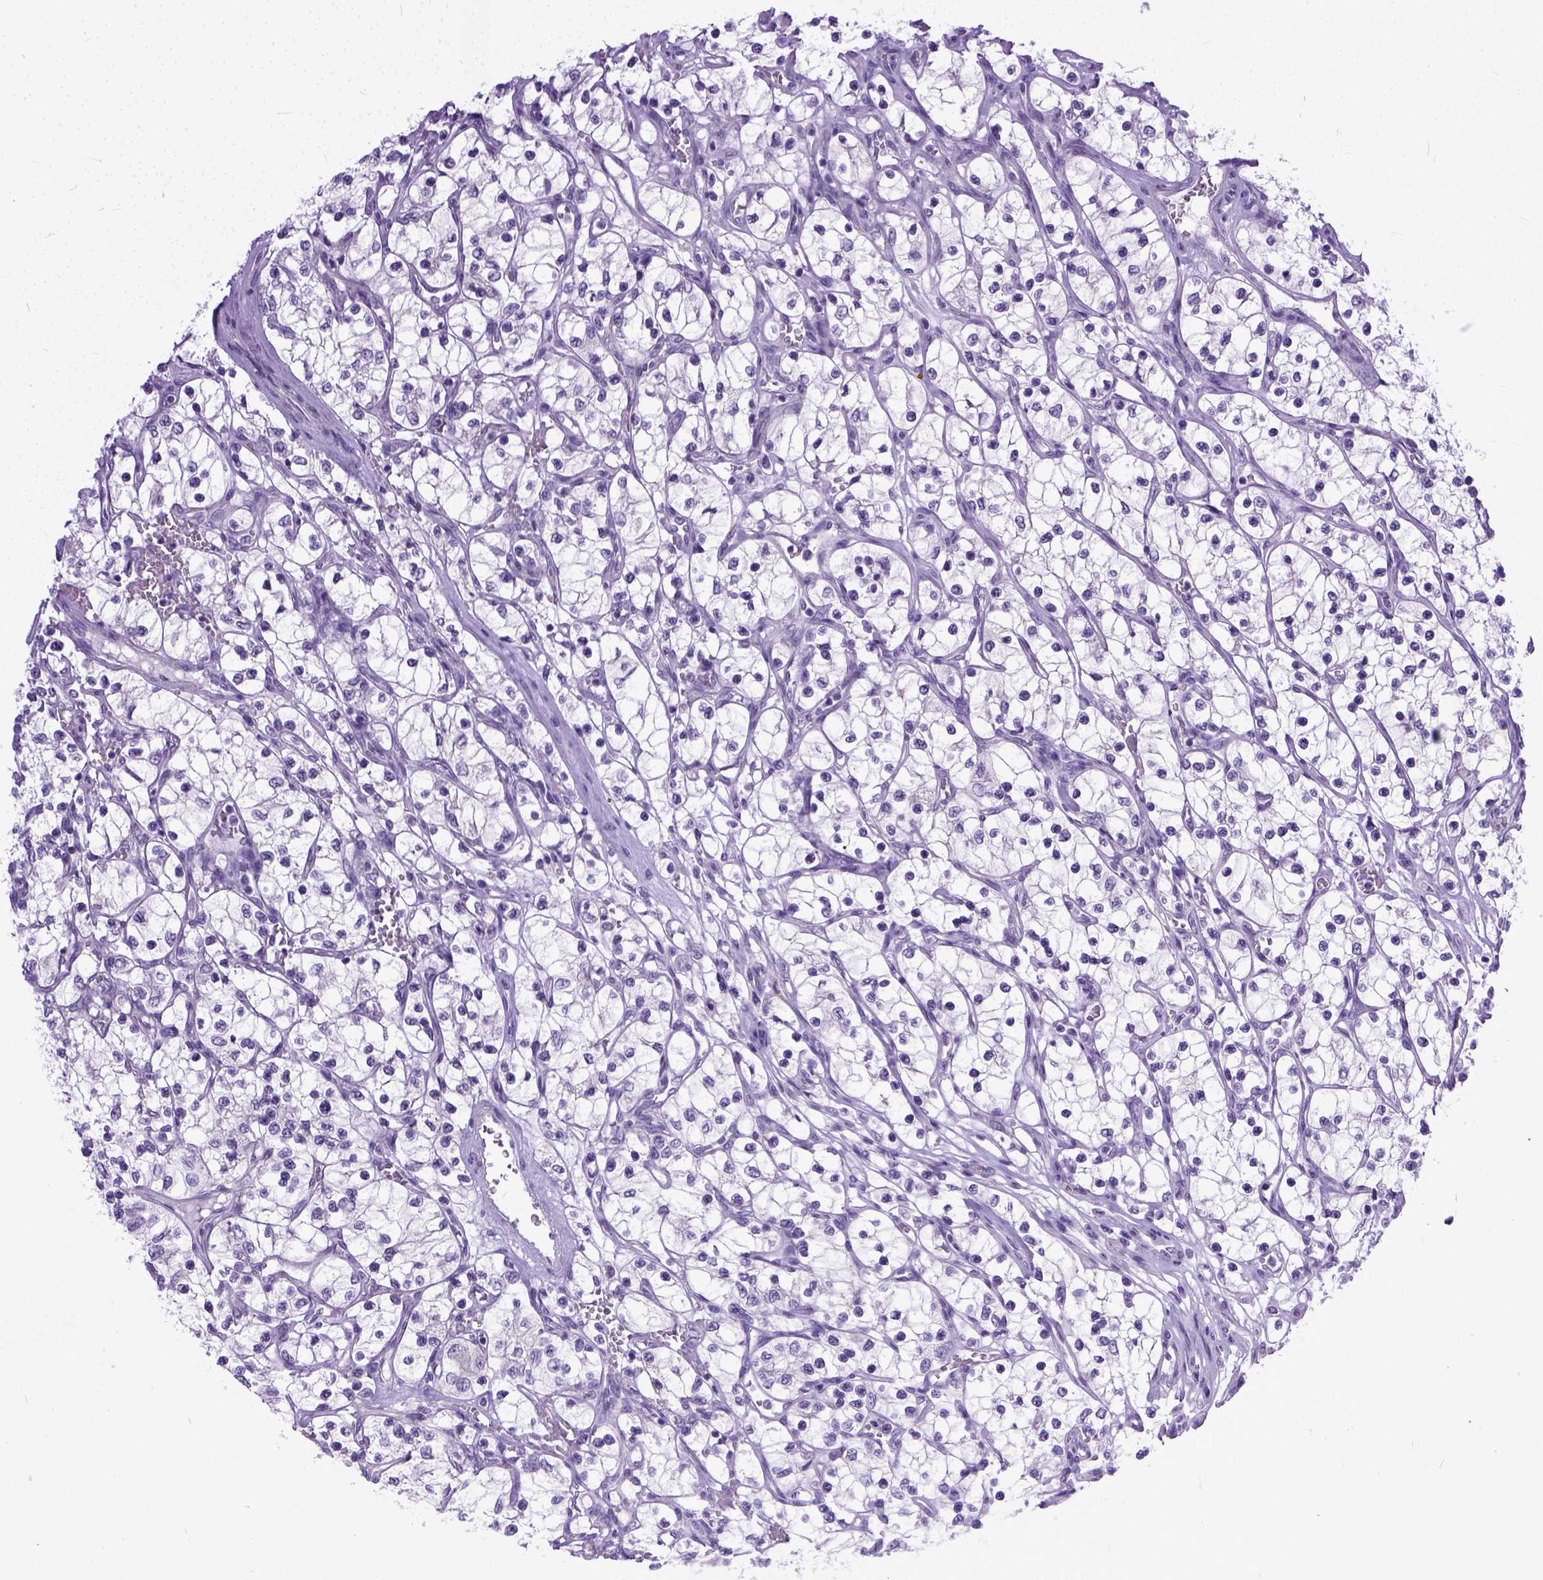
{"staining": {"intensity": "negative", "quantity": "none", "location": "none"}, "tissue": "renal cancer", "cell_type": "Tumor cells", "image_type": "cancer", "snomed": [{"axis": "morphology", "description": "Adenocarcinoma, NOS"}, {"axis": "topography", "description": "Kidney"}], "caption": "Immunohistochemical staining of adenocarcinoma (renal) demonstrates no significant staining in tumor cells. (DAB immunohistochemistry, high magnification).", "gene": "TCEAL7", "patient": {"sex": "female", "age": 69}}